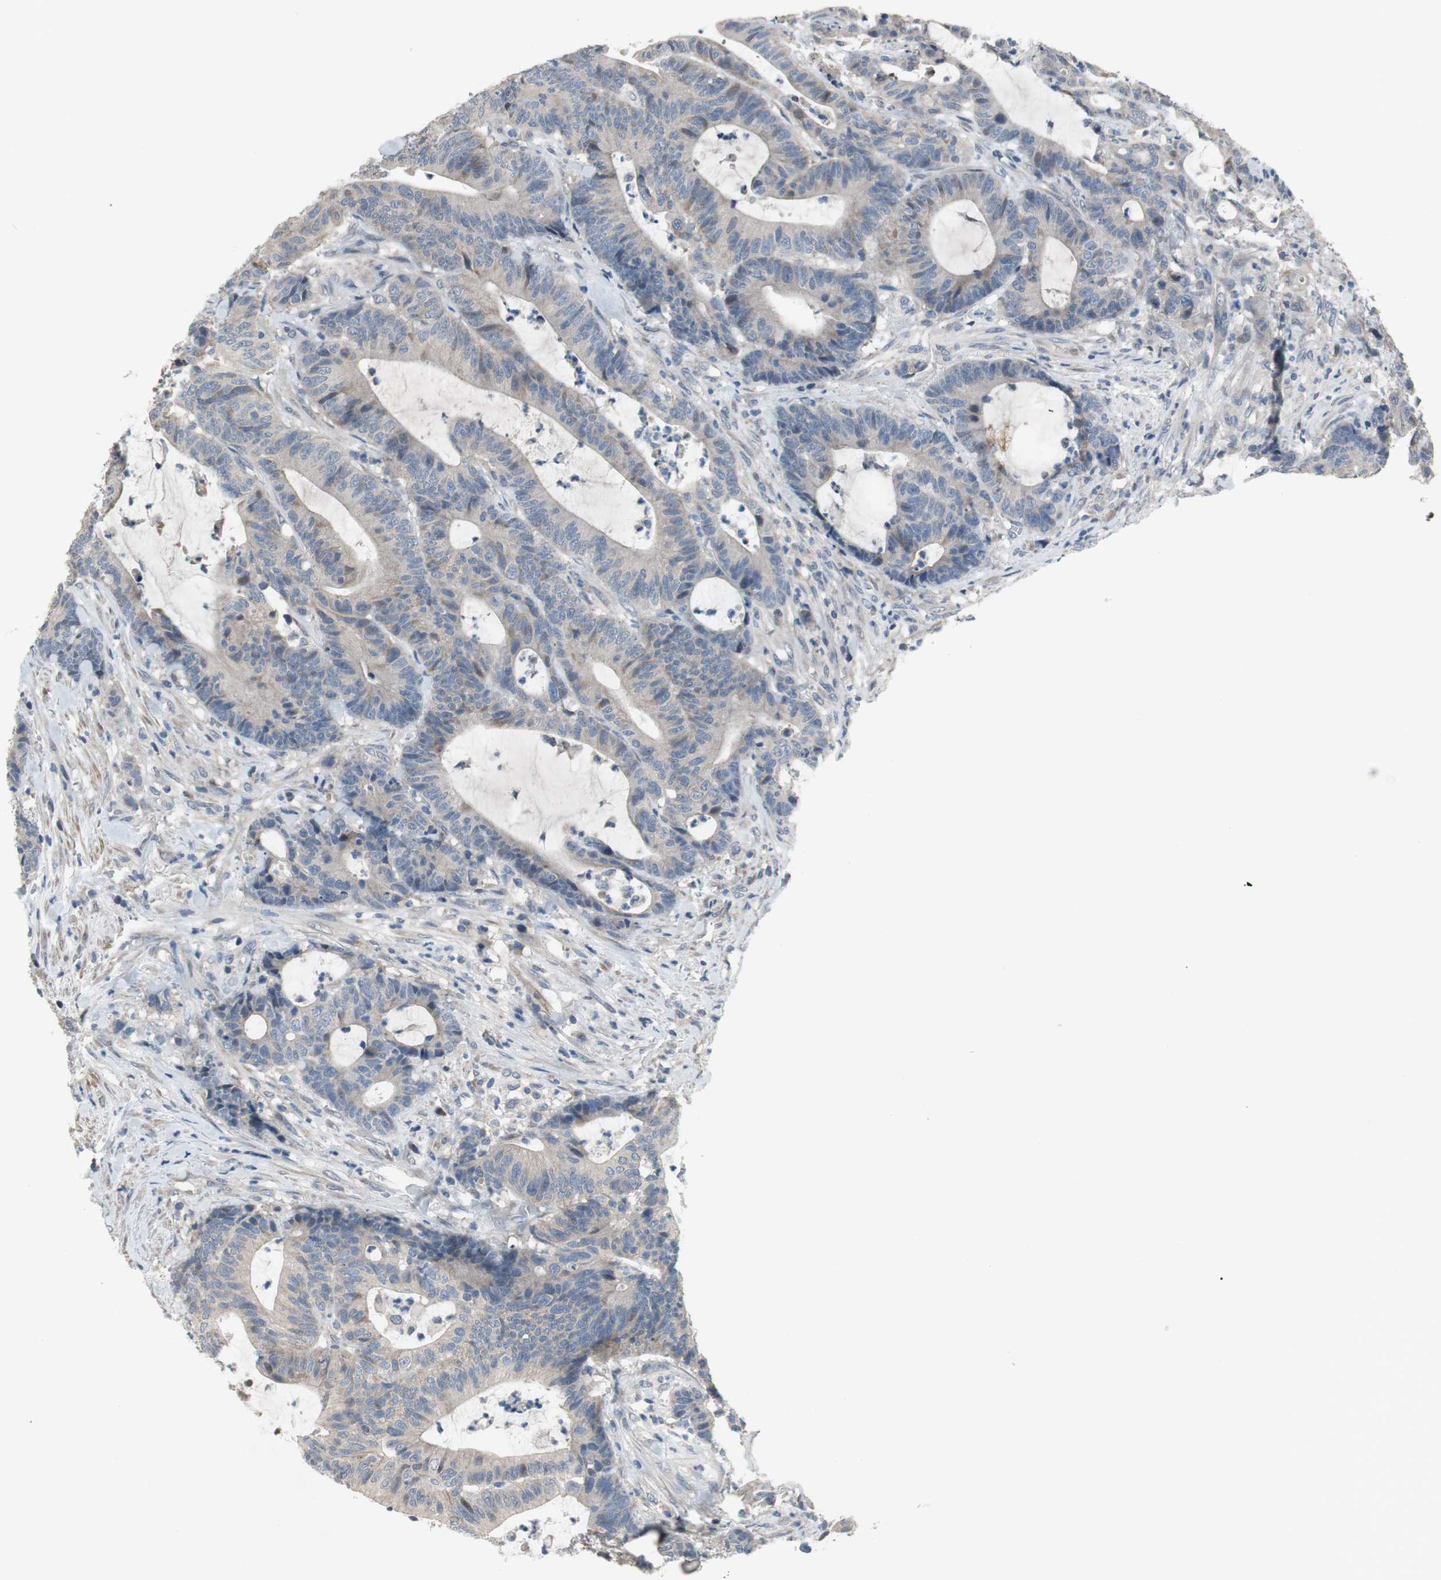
{"staining": {"intensity": "negative", "quantity": "none", "location": "none"}, "tissue": "colorectal cancer", "cell_type": "Tumor cells", "image_type": "cancer", "snomed": [{"axis": "morphology", "description": "Adenocarcinoma, NOS"}, {"axis": "topography", "description": "Colon"}], "caption": "Colorectal adenocarcinoma was stained to show a protein in brown. There is no significant positivity in tumor cells.", "gene": "TACR3", "patient": {"sex": "female", "age": 84}}